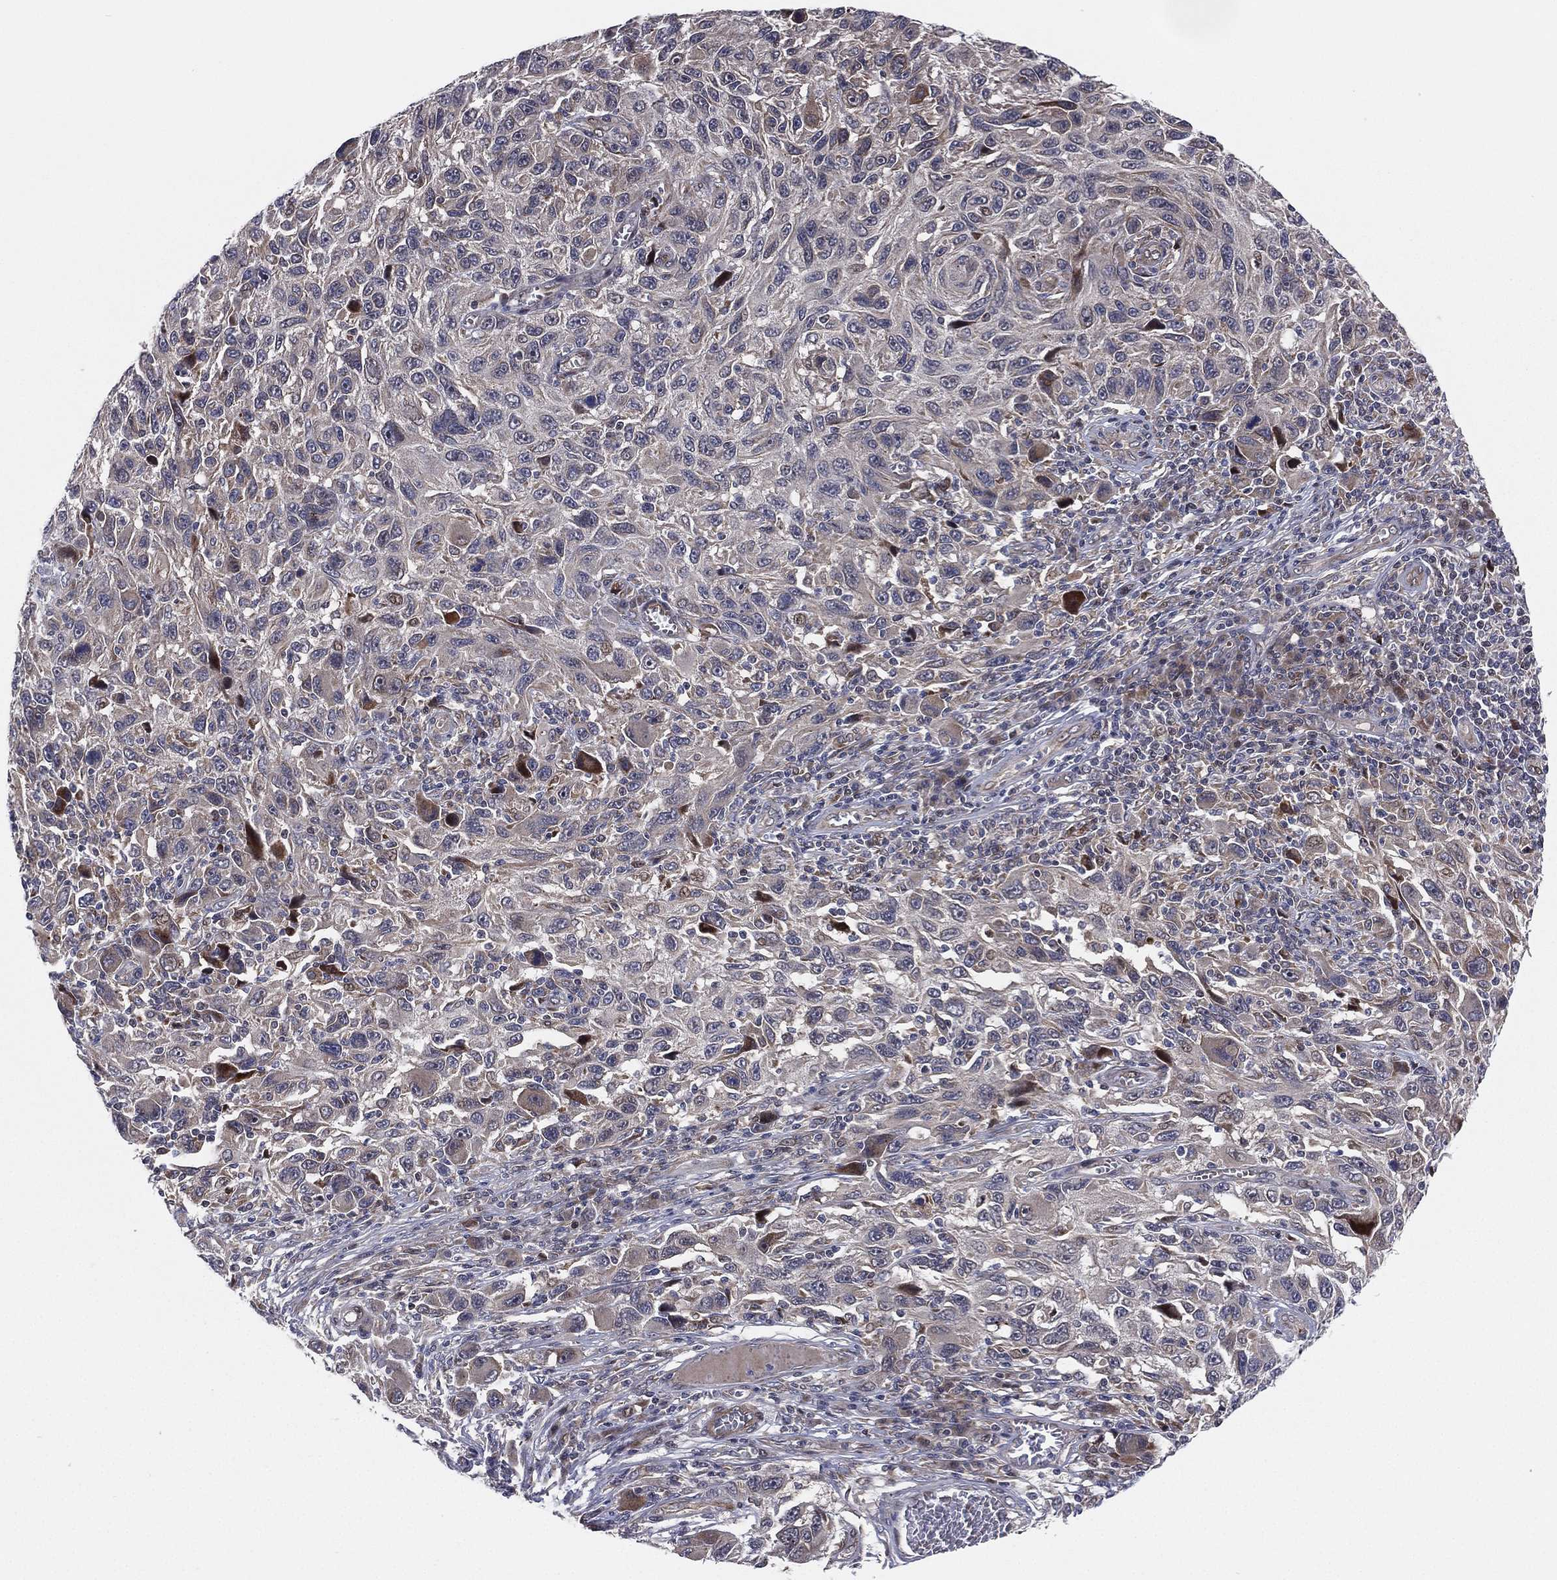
{"staining": {"intensity": "moderate", "quantity": "<25%", "location": "cytoplasmic/membranous"}, "tissue": "melanoma", "cell_type": "Tumor cells", "image_type": "cancer", "snomed": [{"axis": "morphology", "description": "Malignant melanoma, NOS"}, {"axis": "topography", "description": "Skin"}], "caption": "Malignant melanoma stained with DAB immunohistochemistry shows low levels of moderate cytoplasmic/membranous staining in approximately <25% of tumor cells.", "gene": "UTP14A", "patient": {"sex": "male", "age": 53}}